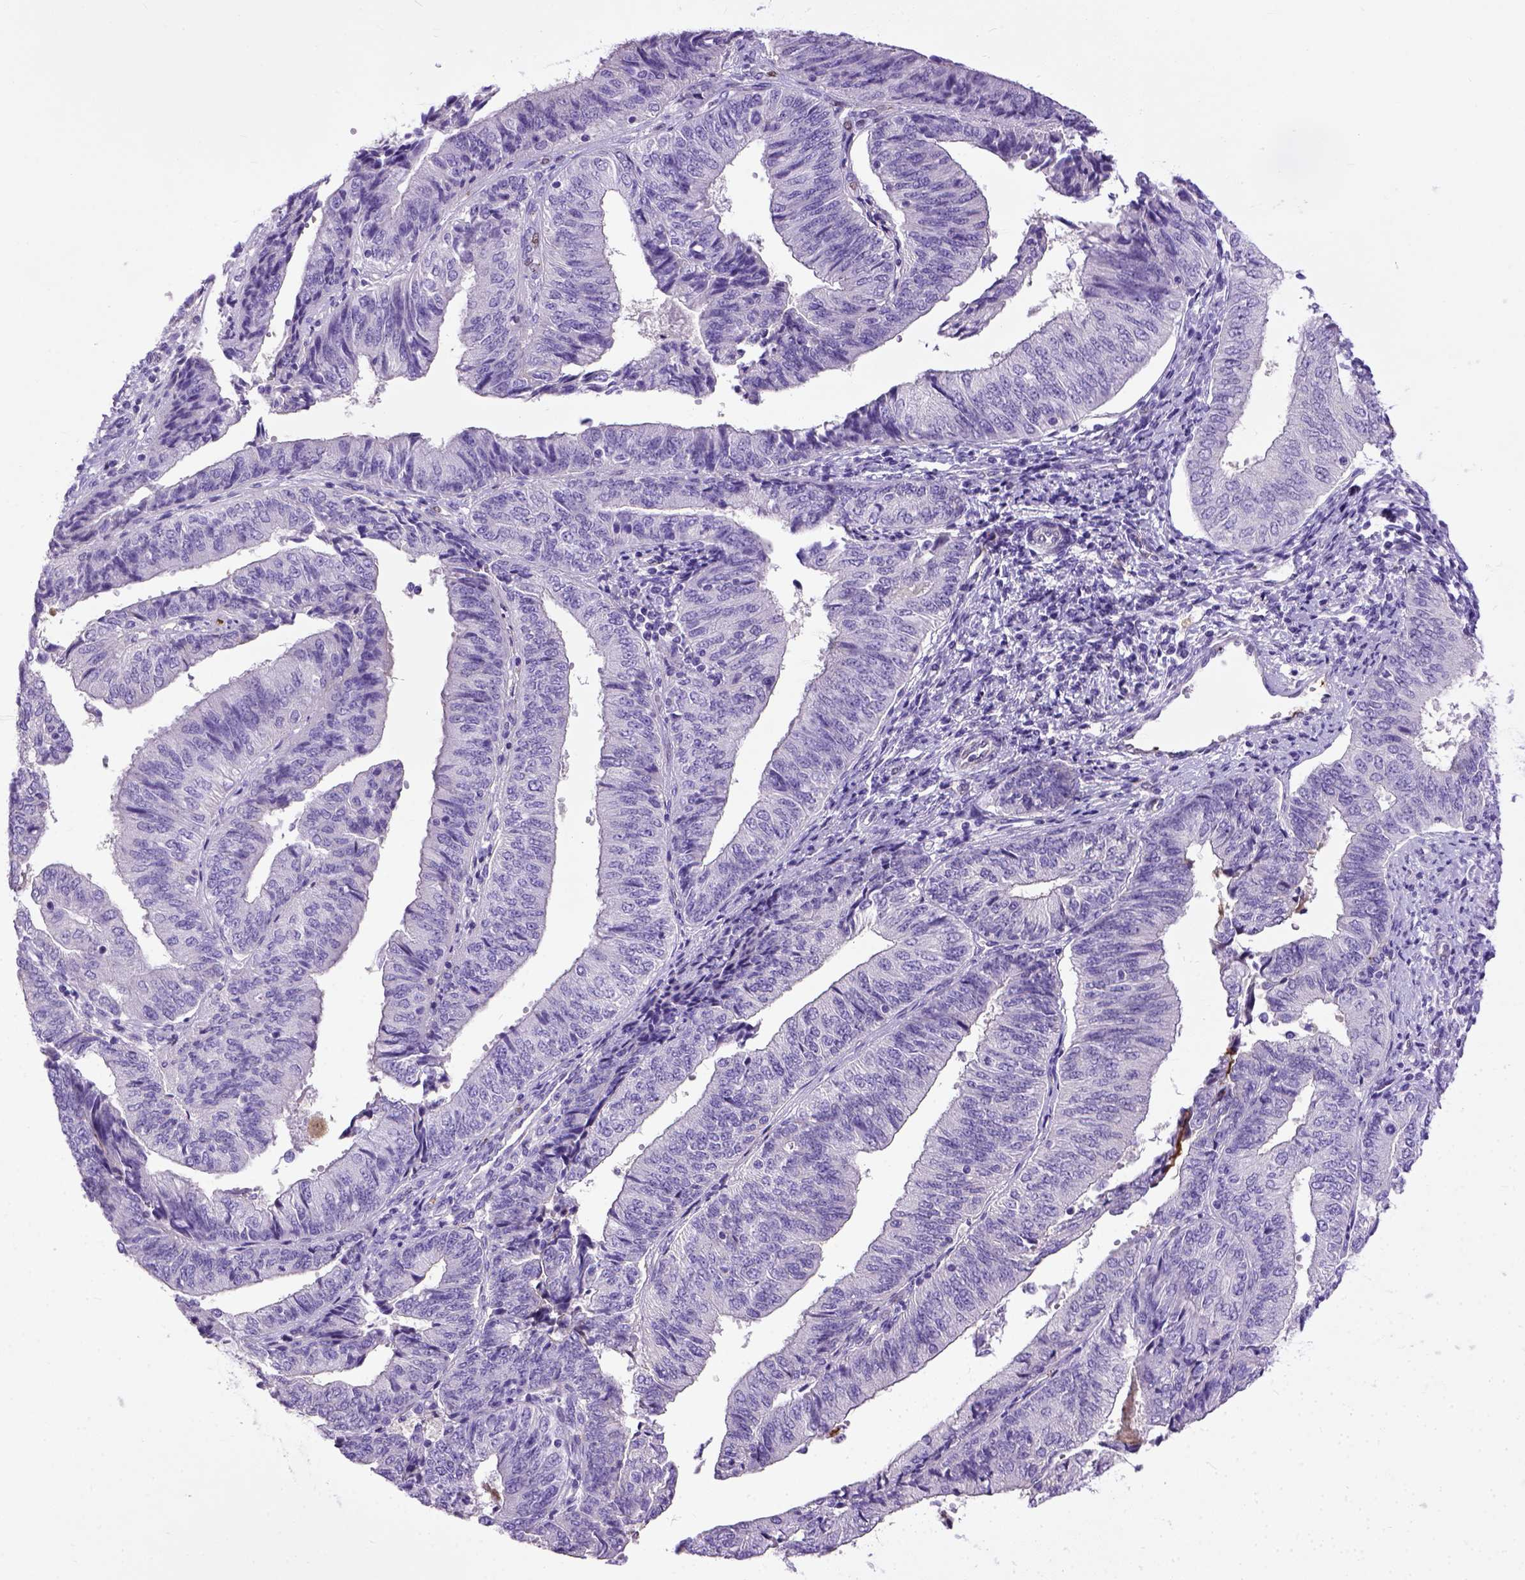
{"staining": {"intensity": "negative", "quantity": "none", "location": "none"}, "tissue": "endometrial cancer", "cell_type": "Tumor cells", "image_type": "cancer", "snomed": [{"axis": "morphology", "description": "Adenocarcinoma, NOS"}, {"axis": "topography", "description": "Endometrium"}], "caption": "Immunohistochemistry of endometrial cancer reveals no staining in tumor cells.", "gene": "ADAMTS8", "patient": {"sex": "female", "age": 58}}